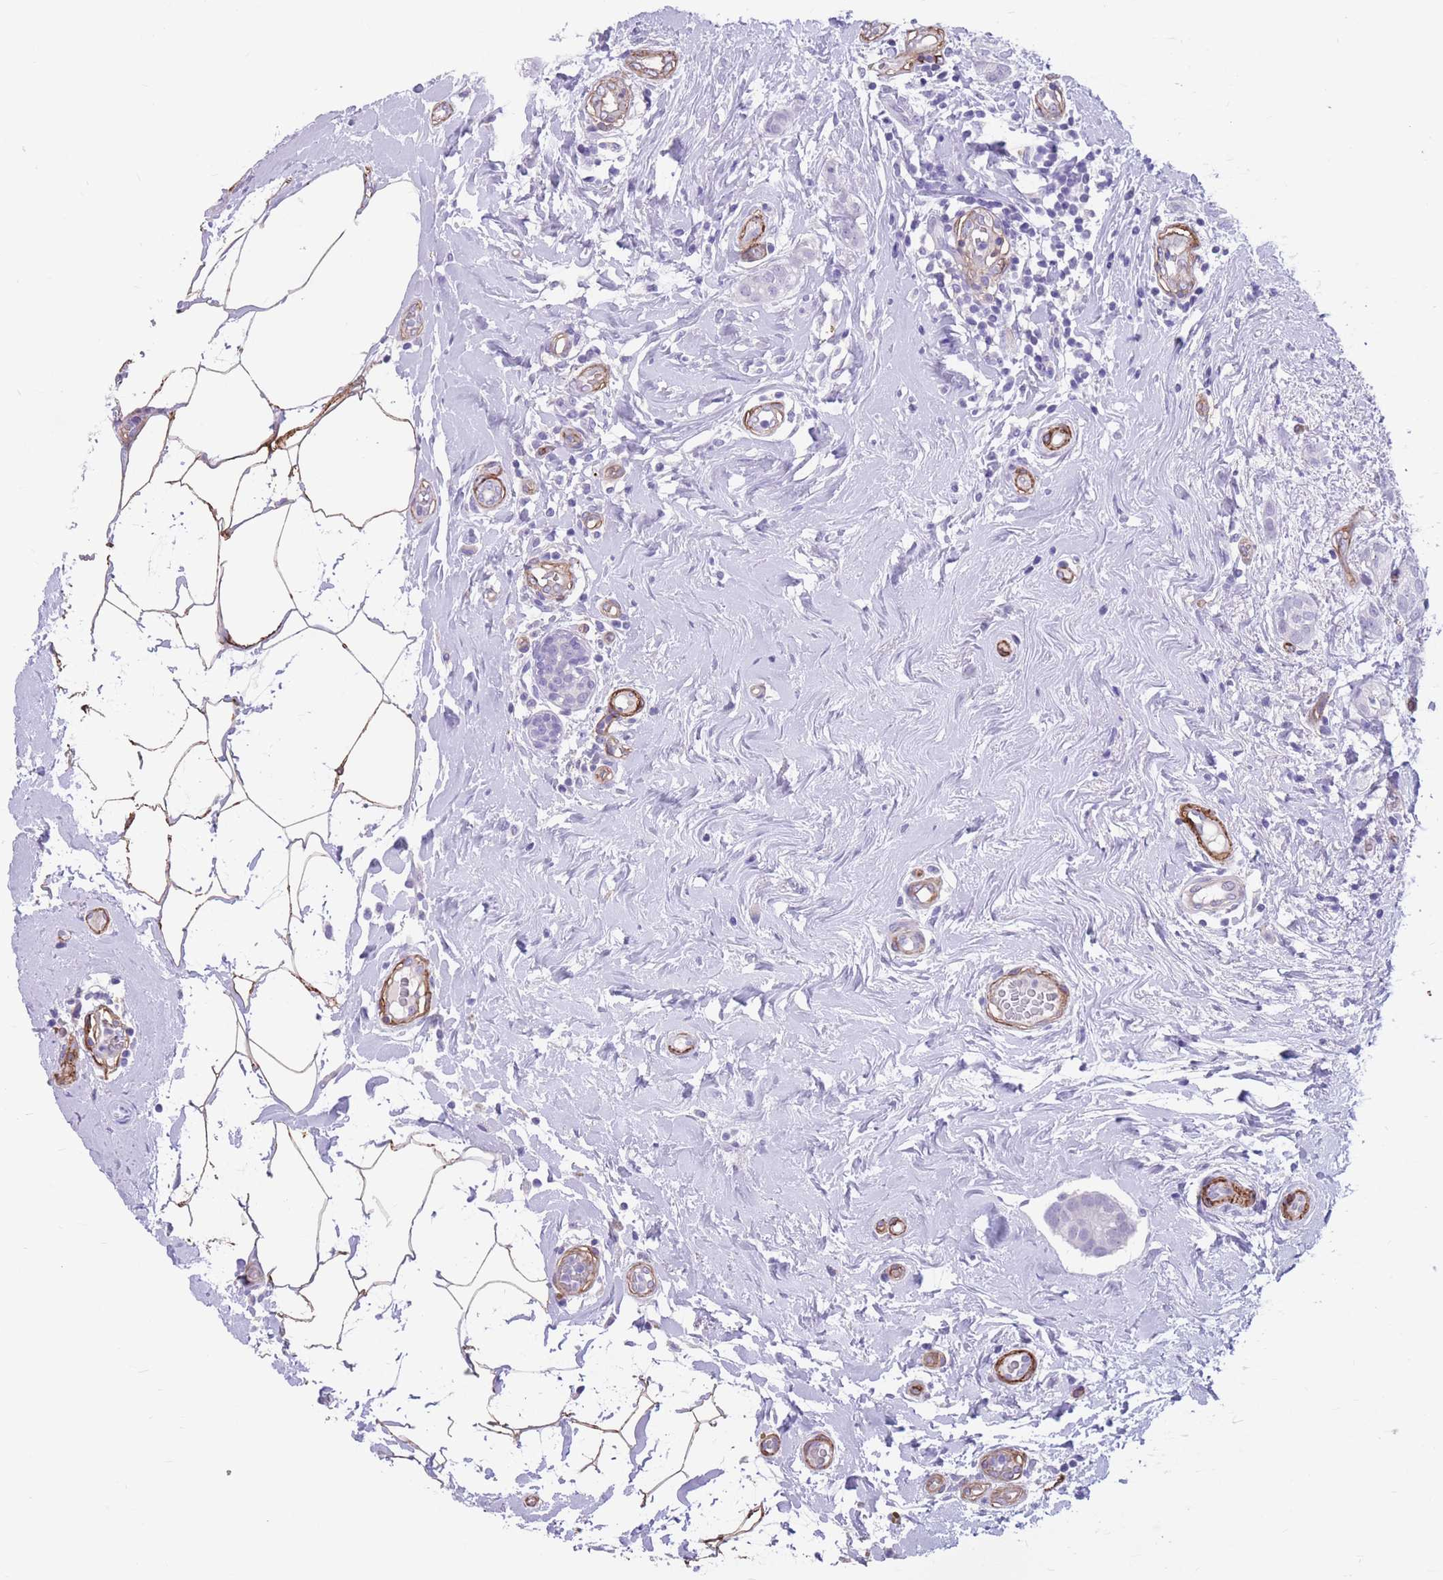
{"staining": {"intensity": "negative", "quantity": "none", "location": "none"}, "tissue": "breast cancer", "cell_type": "Tumor cells", "image_type": "cancer", "snomed": [{"axis": "morphology", "description": "Duct carcinoma"}, {"axis": "topography", "description": "Breast"}], "caption": "Tumor cells show no significant staining in intraductal carcinoma (breast).", "gene": "DPYD", "patient": {"sex": "female", "age": 73}}